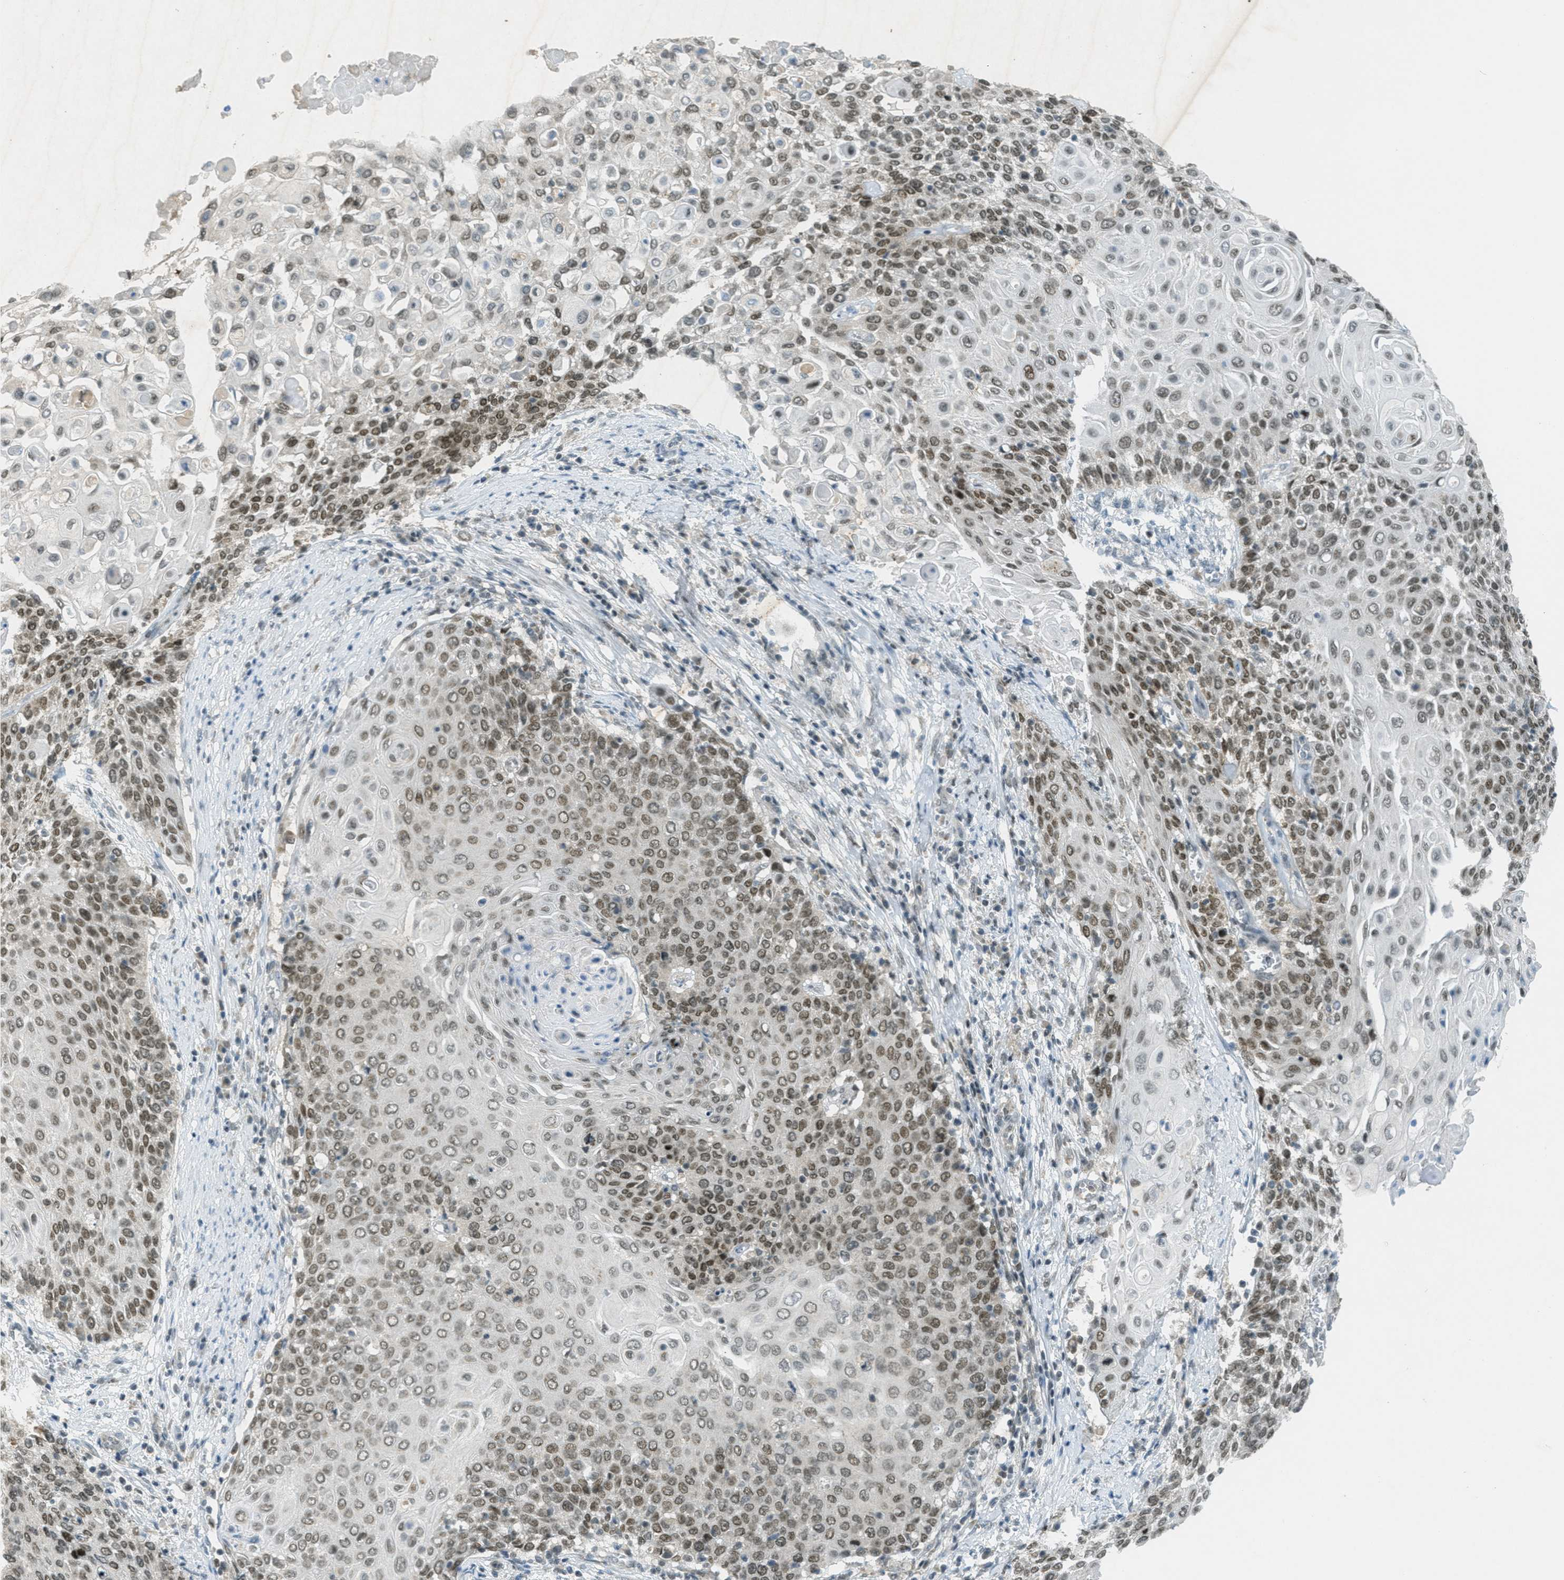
{"staining": {"intensity": "moderate", "quantity": ">75%", "location": "nuclear"}, "tissue": "cervical cancer", "cell_type": "Tumor cells", "image_type": "cancer", "snomed": [{"axis": "morphology", "description": "Squamous cell carcinoma, NOS"}, {"axis": "topography", "description": "Cervix"}], "caption": "Immunohistochemical staining of human squamous cell carcinoma (cervical) displays medium levels of moderate nuclear protein positivity in about >75% of tumor cells.", "gene": "TCF20", "patient": {"sex": "female", "age": 39}}